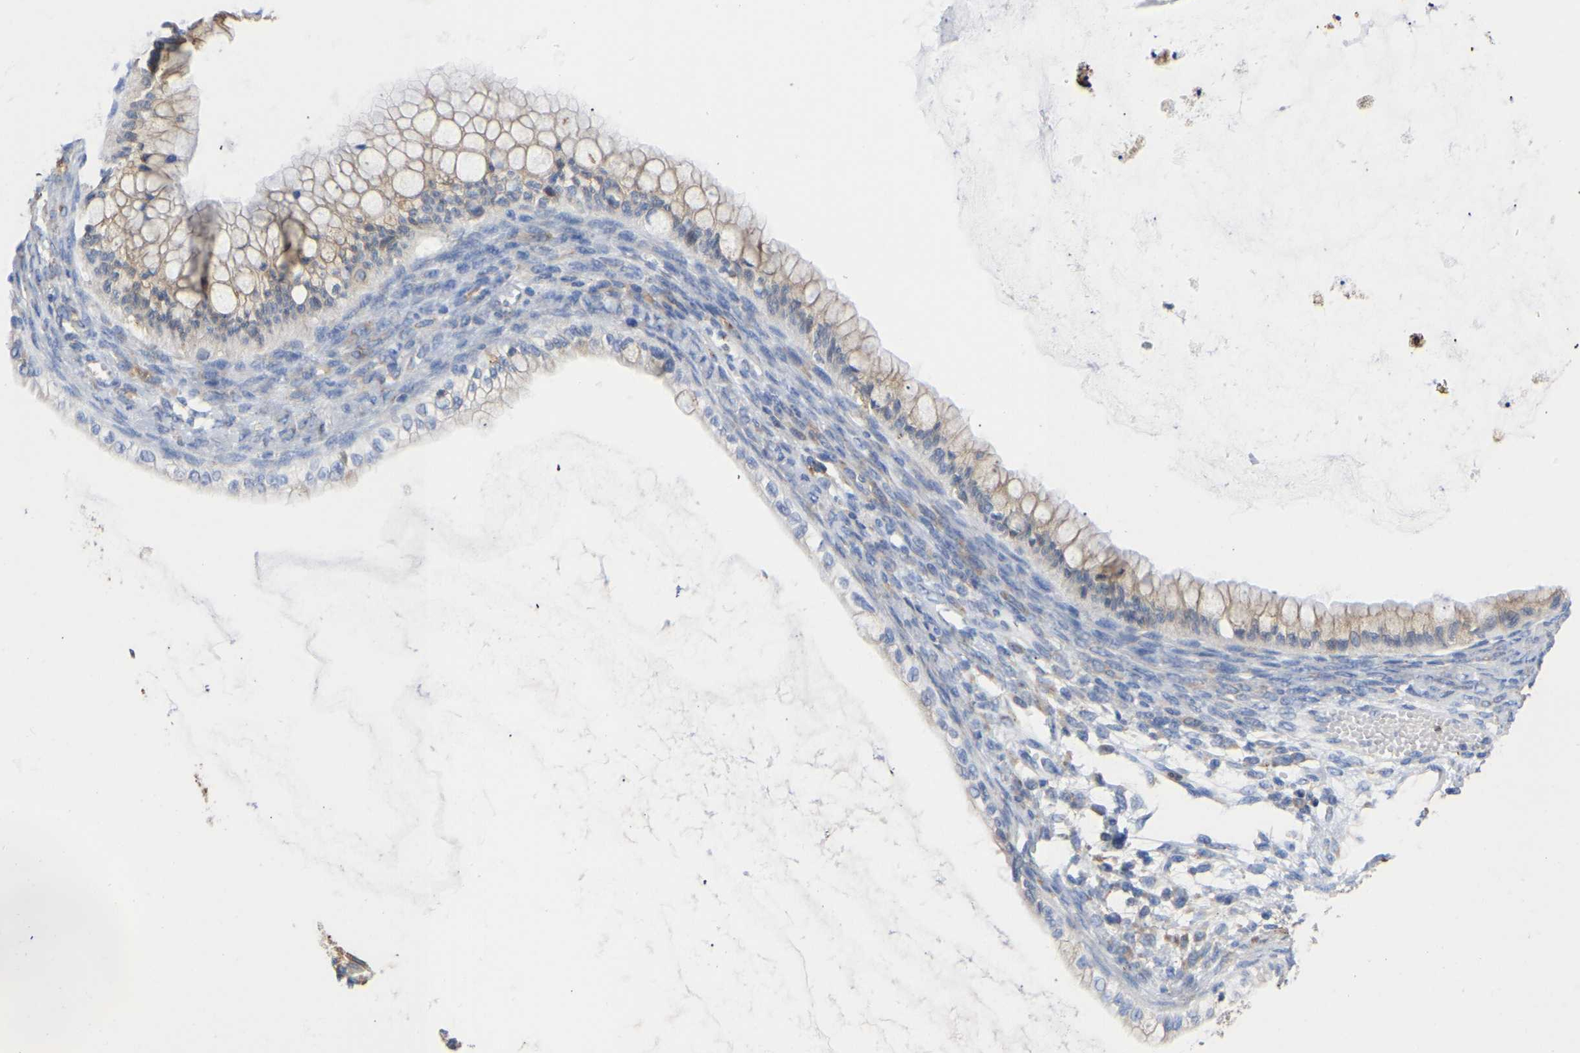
{"staining": {"intensity": "weak", "quantity": ">75%", "location": "cytoplasmic/membranous"}, "tissue": "ovarian cancer", "cell_type": "Tumor cells", "image_type": "cancer", "snomed": [{"axis": "morphology", "description": "Cystadenocarcinoma, mucinous, NOS"}, {"axis": "topography", "description": "Ovary"}], "caption": "The immunohistochemical stain labels weak cytoplasmic/membranous positivity in tumor cells of mucinous cystadenocarcinoma (ovarian) tissue.", "gene": "P4HB", "patient": {"sex": "female", "age": 57}}